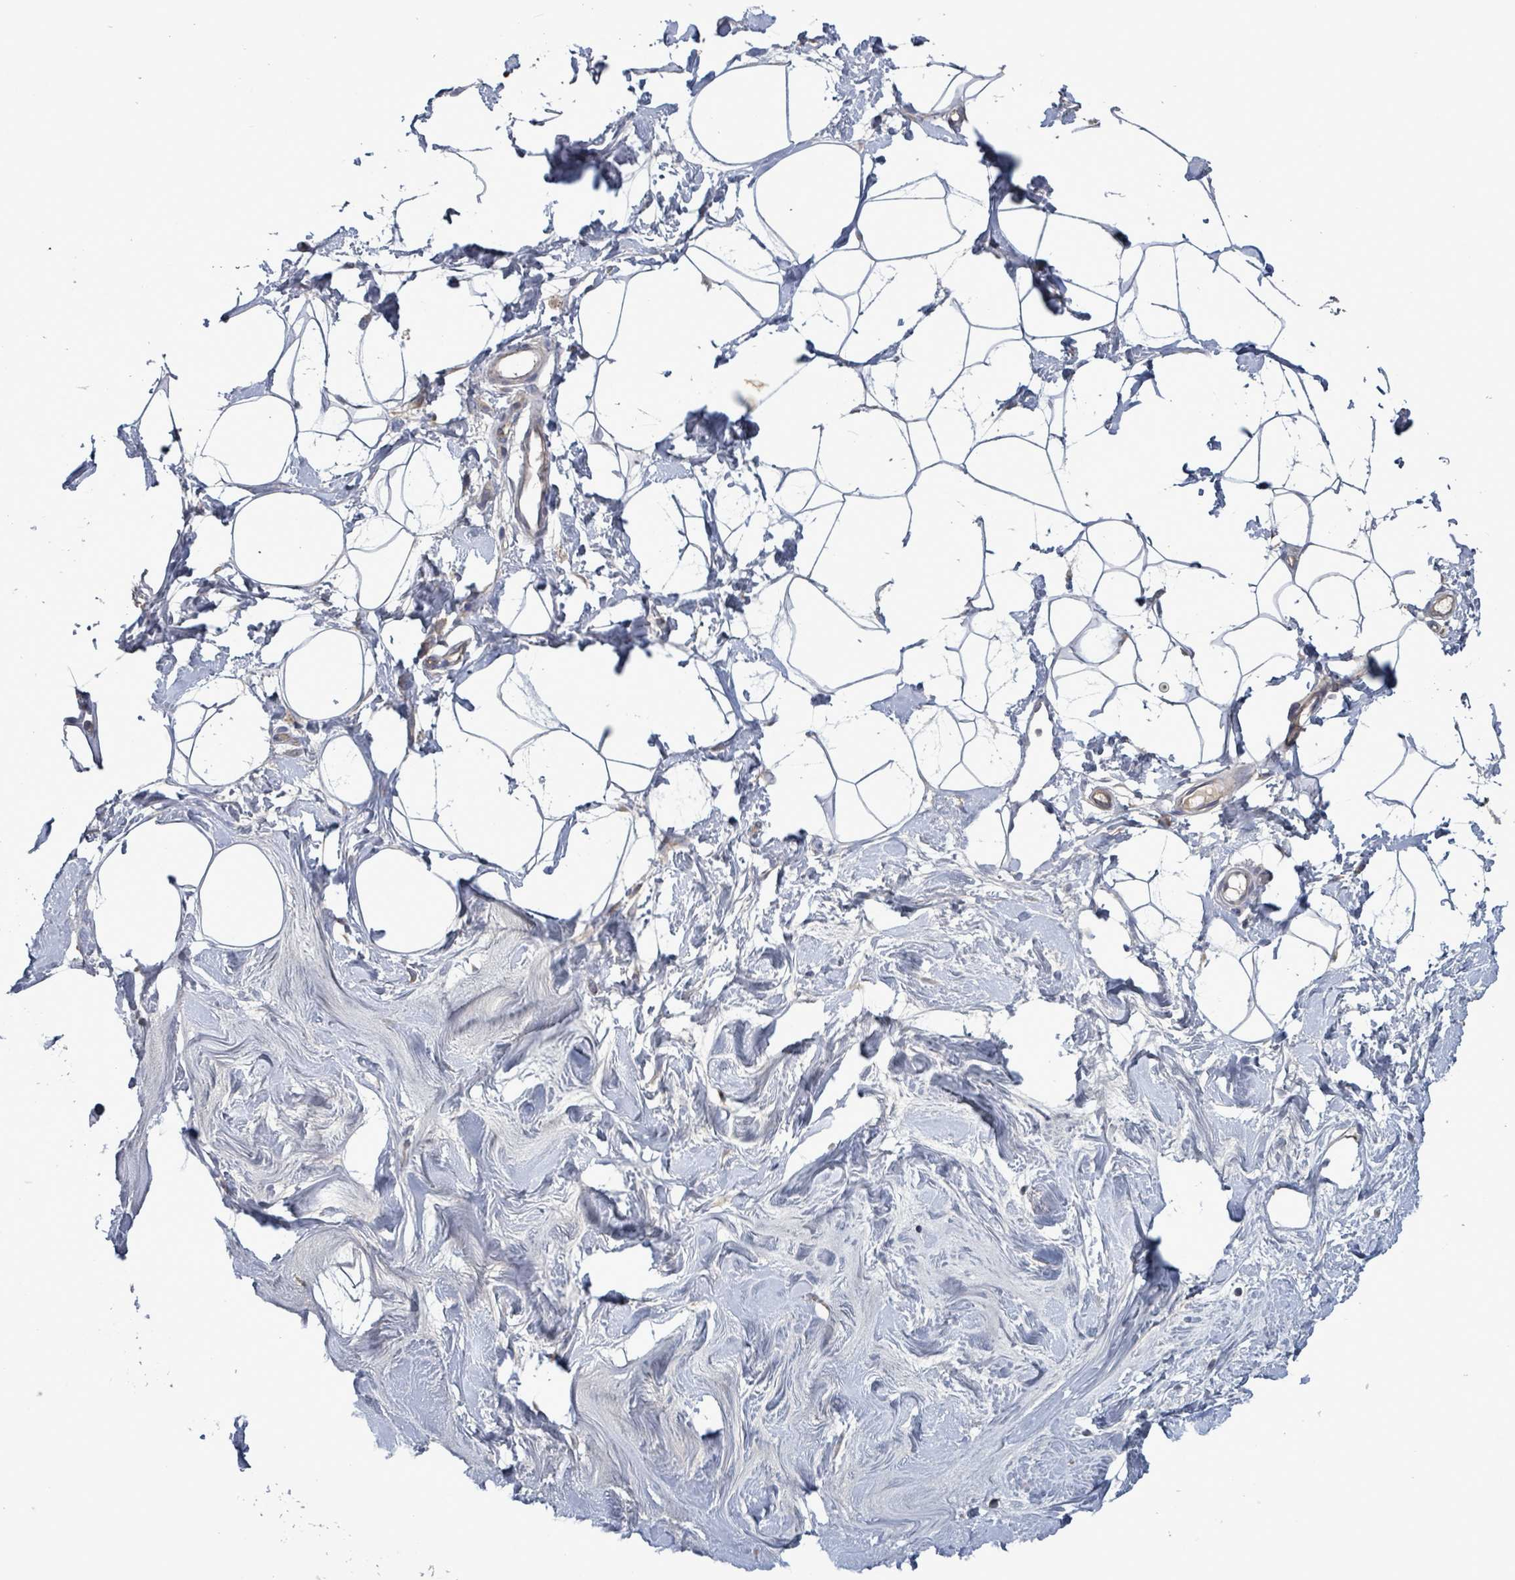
{"staining": {"intensity": "negative", "quantity": "none", "location": "none"}, "tissue": "breast", "cell_type": "Adipocytes", "image_type": "normal", "snomed": [{"axis": "morphology", "description": "Normal tissue, NOS"}, {"axis": "topography", "description": "Breast"}], "caption": "This photomicrograph is of unremarkable breast stained with immunohistochemistry to label a protein in brown with the nuclei are counter-stained blue. There is no expression in adipocytes. (DAB immunohistochemistry (IHC) with hematoxylin counter stain).", "gene": "SERPINE3", "patient": {"sex": "female", "age": 27}}